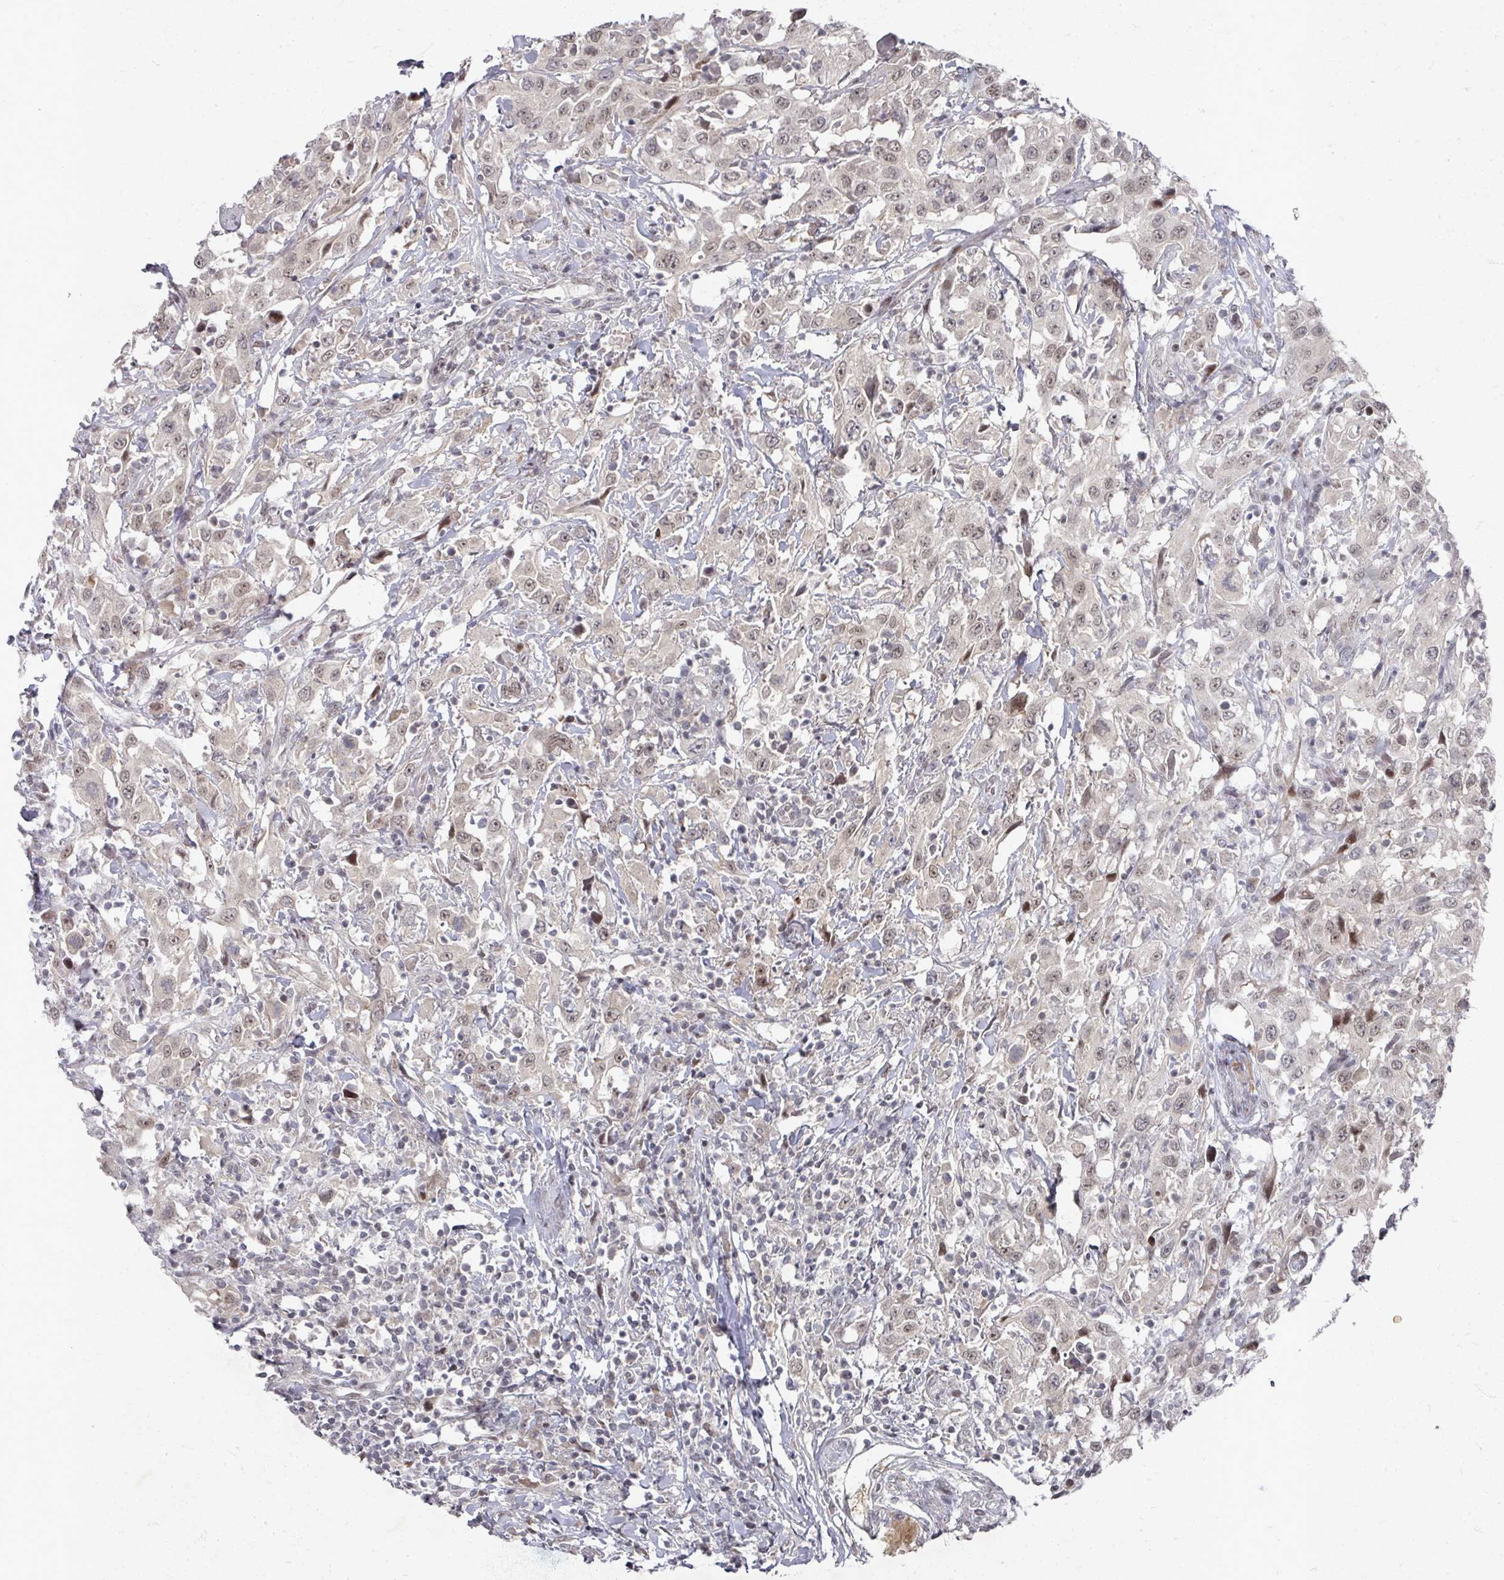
{"staining": {"intensity": "moderate", "quantity": "25%-75%", "location": "nuclear"}, "tissue": "urothelial cancer", "cell_type": "Tumor cells", "image_type": "cancer", "snomed": [{"axis": "morphology", "description": "Urothelial carcinoma, High grade"}, {"axis": "topography", "description": "Urinary bladder"}], "caption": "A brown stain labels moderate nuclear positivity of a protein in urothelial cancer tumor cells.", "gene": "PSKH1", "patient": {"sex": "male", "age": 61}}